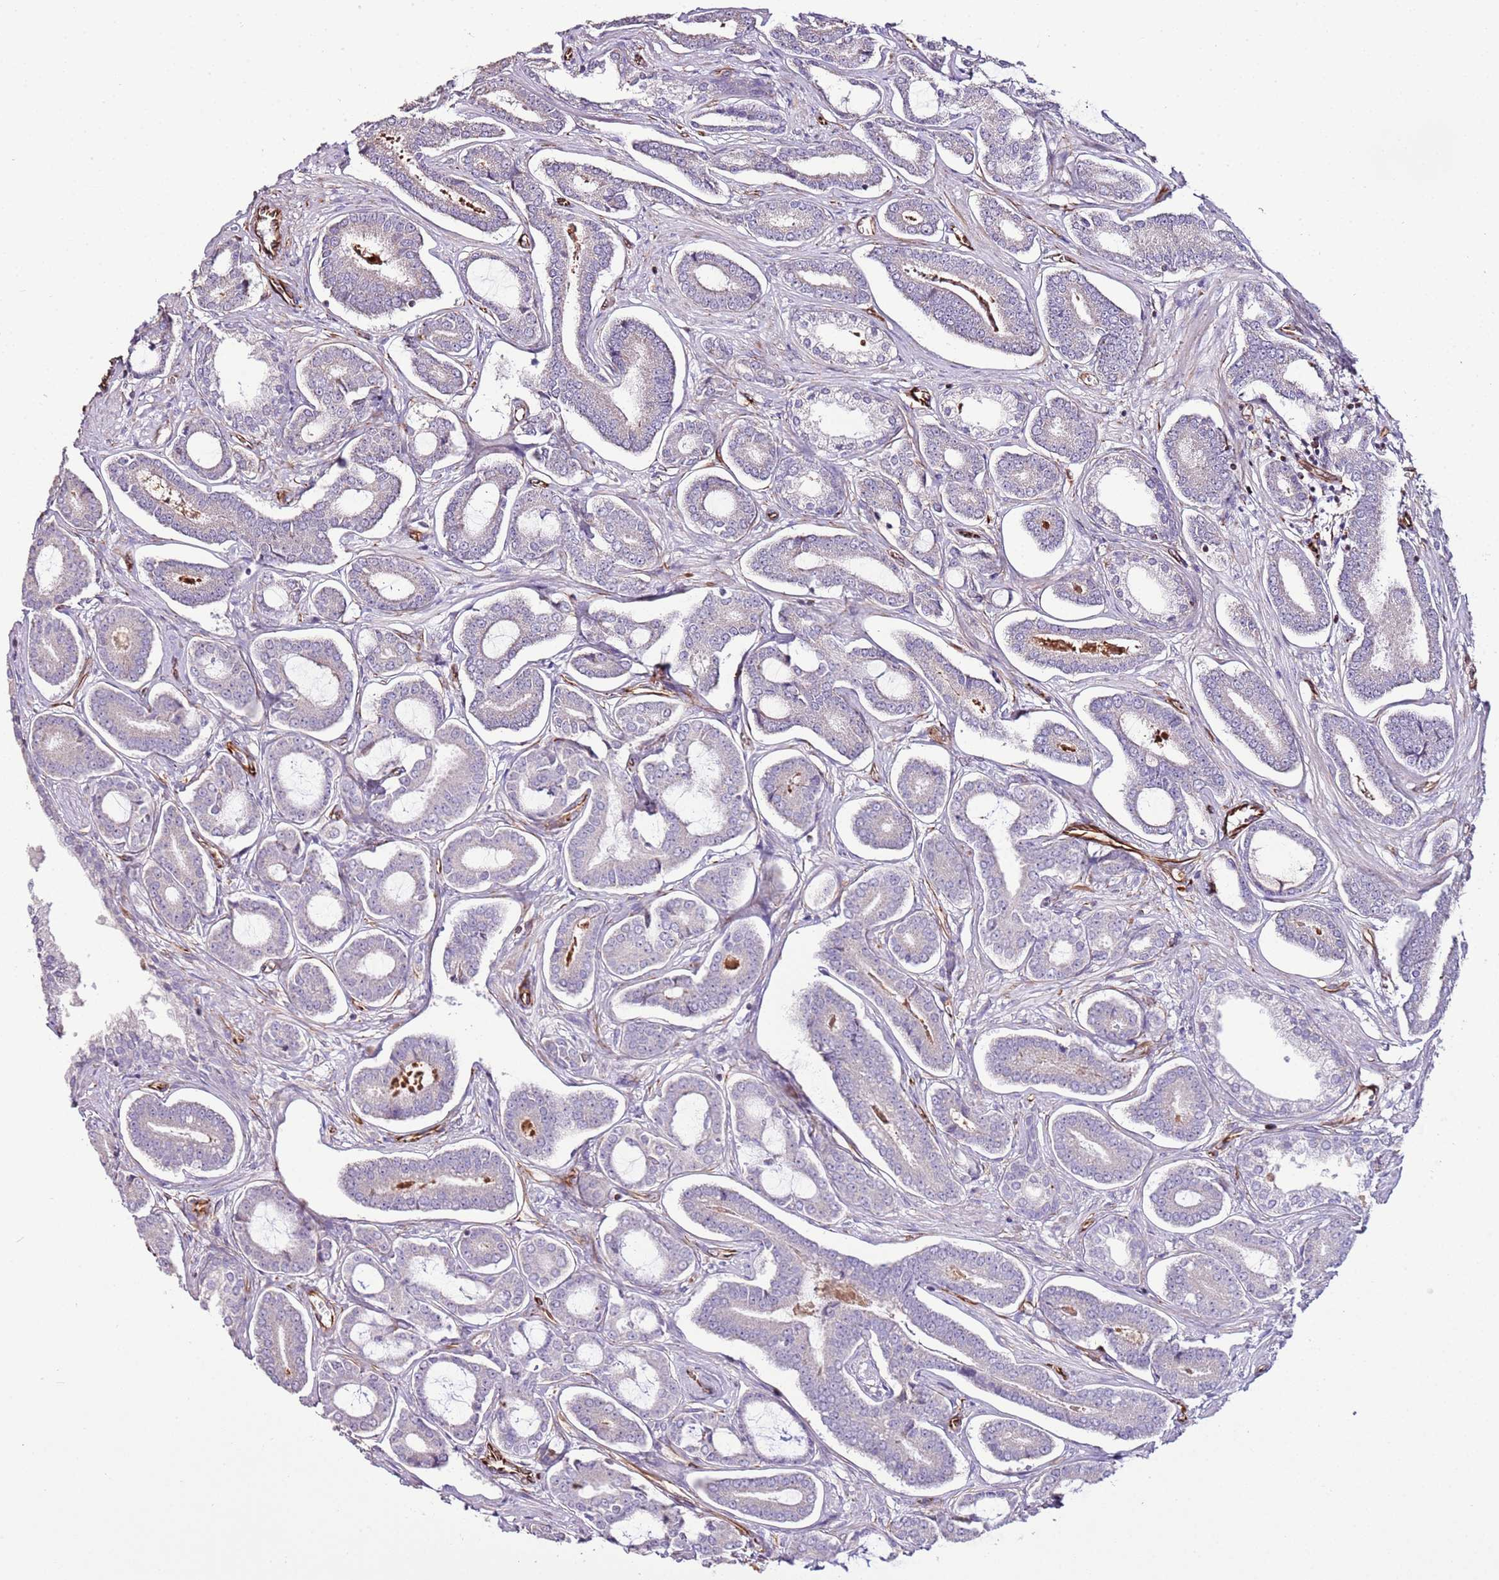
{"staining": {"intensity": "negative", "quantity": "none", "location": "none"}, "tissue": "prostate cancer", "cell_type": "Tumor cells", "image_type": "cancer", "snomed": [{"axis": "morphology", "description": "Adenocarcinoma, NOS"}, {"axis": "topography", "description": "Prostate and seminal vesicle, NOS"}], "caption": "Adenocarcinoma (prostate) was stained to show a protein in brown. There is no significant staining in tumor cells.", "gene": "ZNF786", "patient": {"sex": "male", "age": 76}}